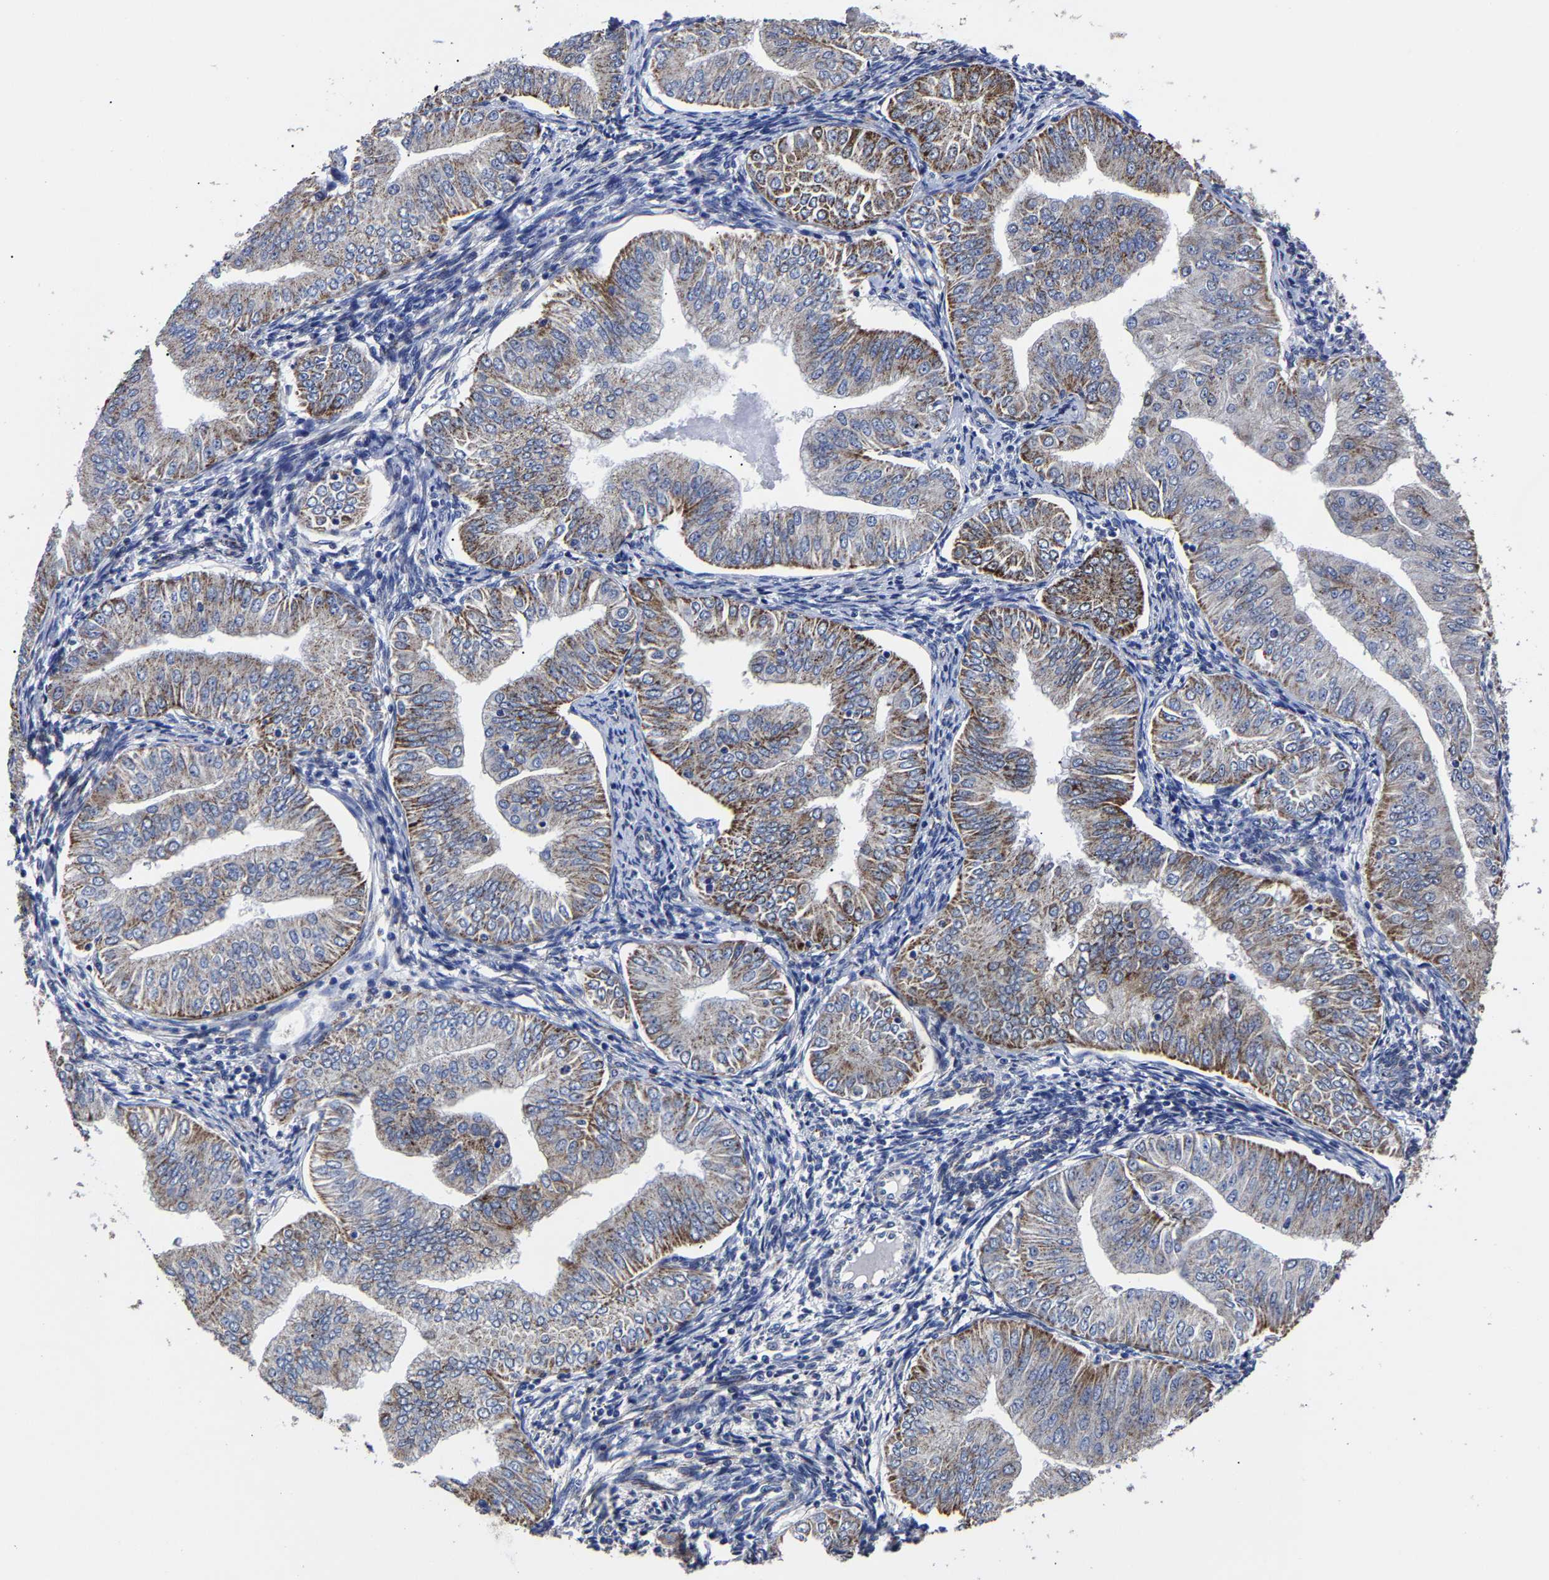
{"staining": {"intensity": "moderate", "quantity": ">75%", "location": "cytoplasmic/membranous"}, "tissue": "endometrial cancer", "cell_type": "Tumor cells", "image_type": "cancer", "snomed": [{"axis": "morphology", "description": "Normal tissue, NOS"}, {"axis": "morphology", "description": "Adenocarcinoma, NOS"}, {"axis": "topography", "description": "Endometrium"}], "caption": "A micrograph of human endometrial cancer (adenocarcinoma) stained for a protein shows moderate cytoplasmic/membranous brown staining in tumor cells.", "gene": "AASS", "patient": {"sex": "female", "age": 53}}